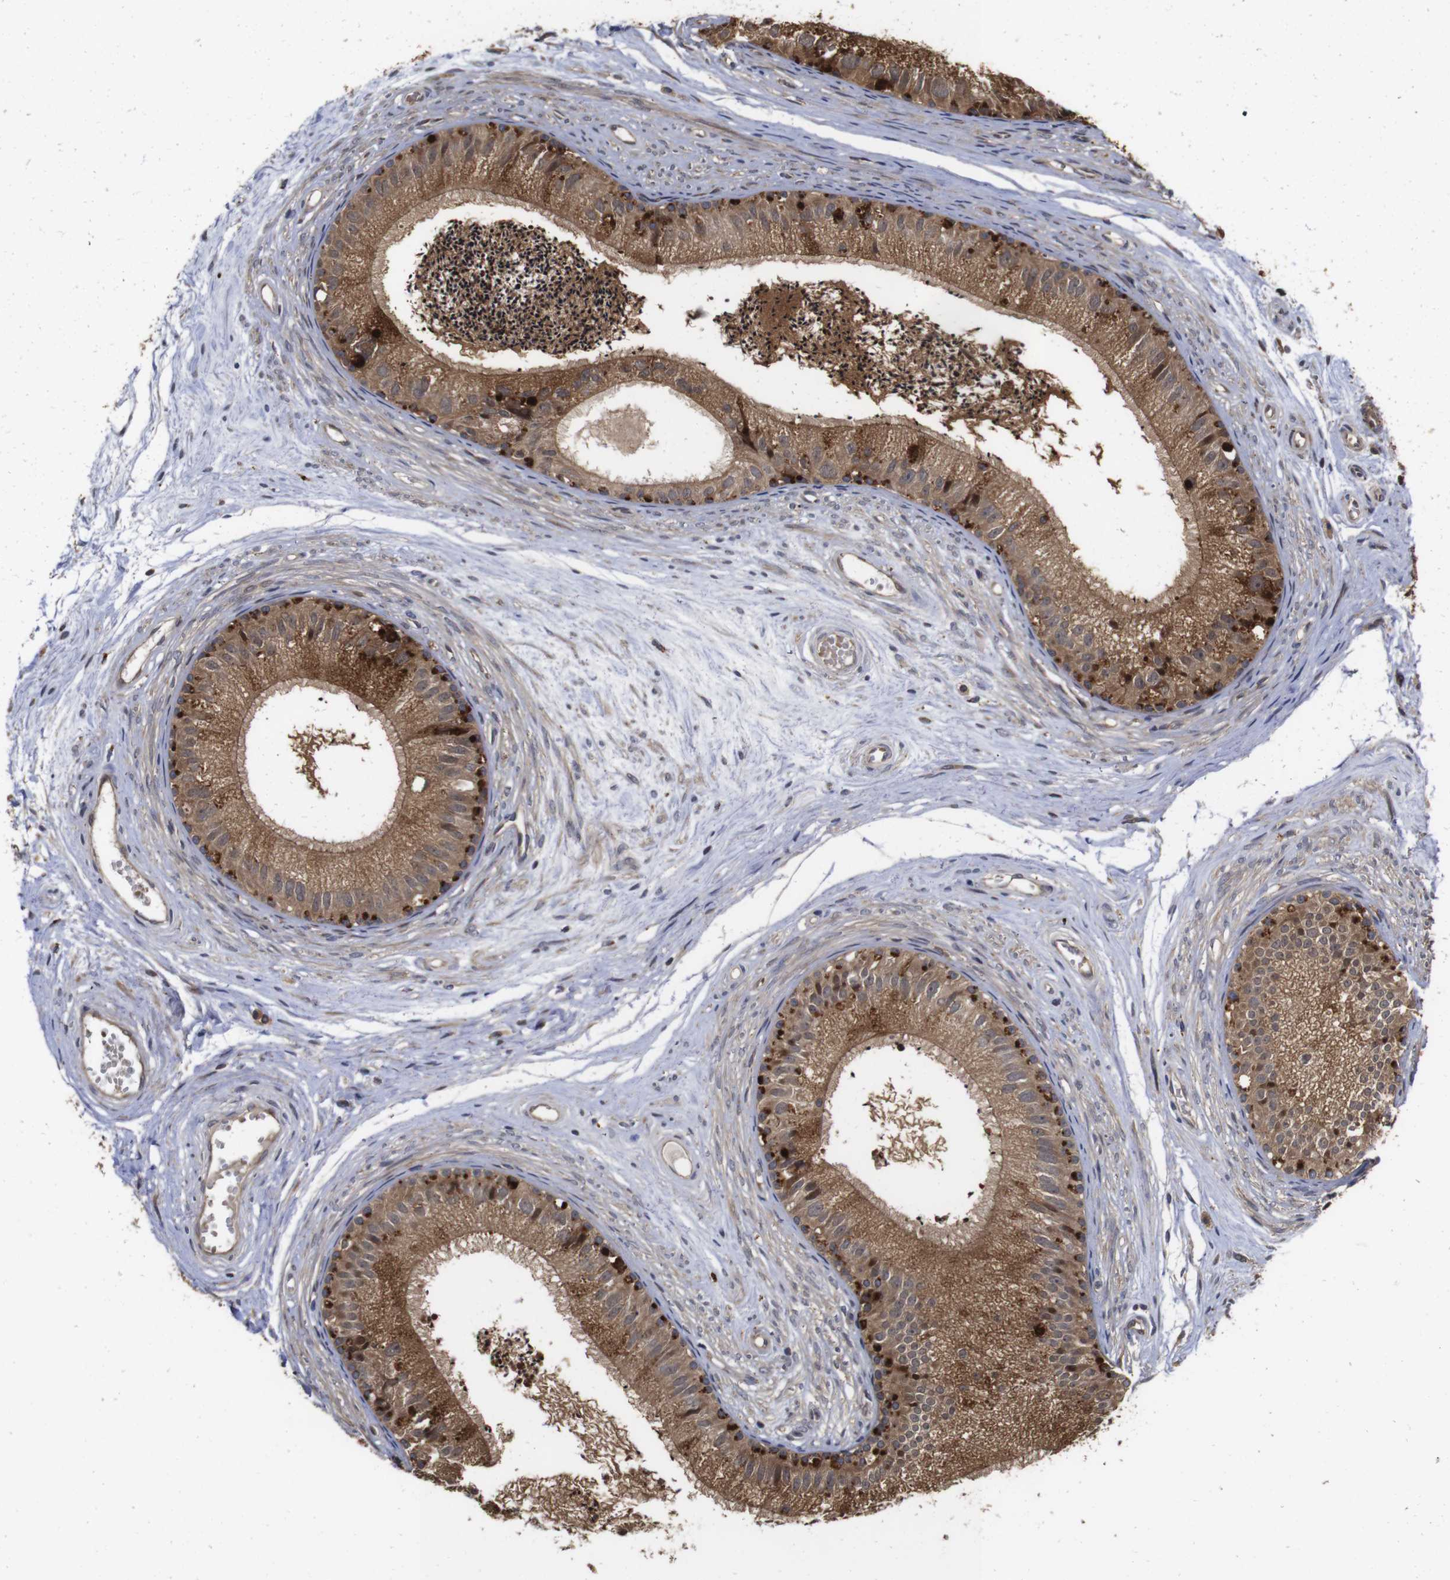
{"staining": {"intensity": "strong", "quantity": ">75%", "location": "cytoplasmic/membranous"}, "tissue": "epididymis", "cell_type": "Glandular cells", "image_type": "normal", "snomed": [{"axis": "morphology", "description": "Normal tissue, NOS"}, {"axis": "topography", "description": "Epididymis"}], "caption": "Strong cytoplasmic/membranous positivity is present in approximately >75% of glandular cells in unremarkable epididymis.", "gene": "PTPN14", "patient": {"sex": "male", "age": 56}}